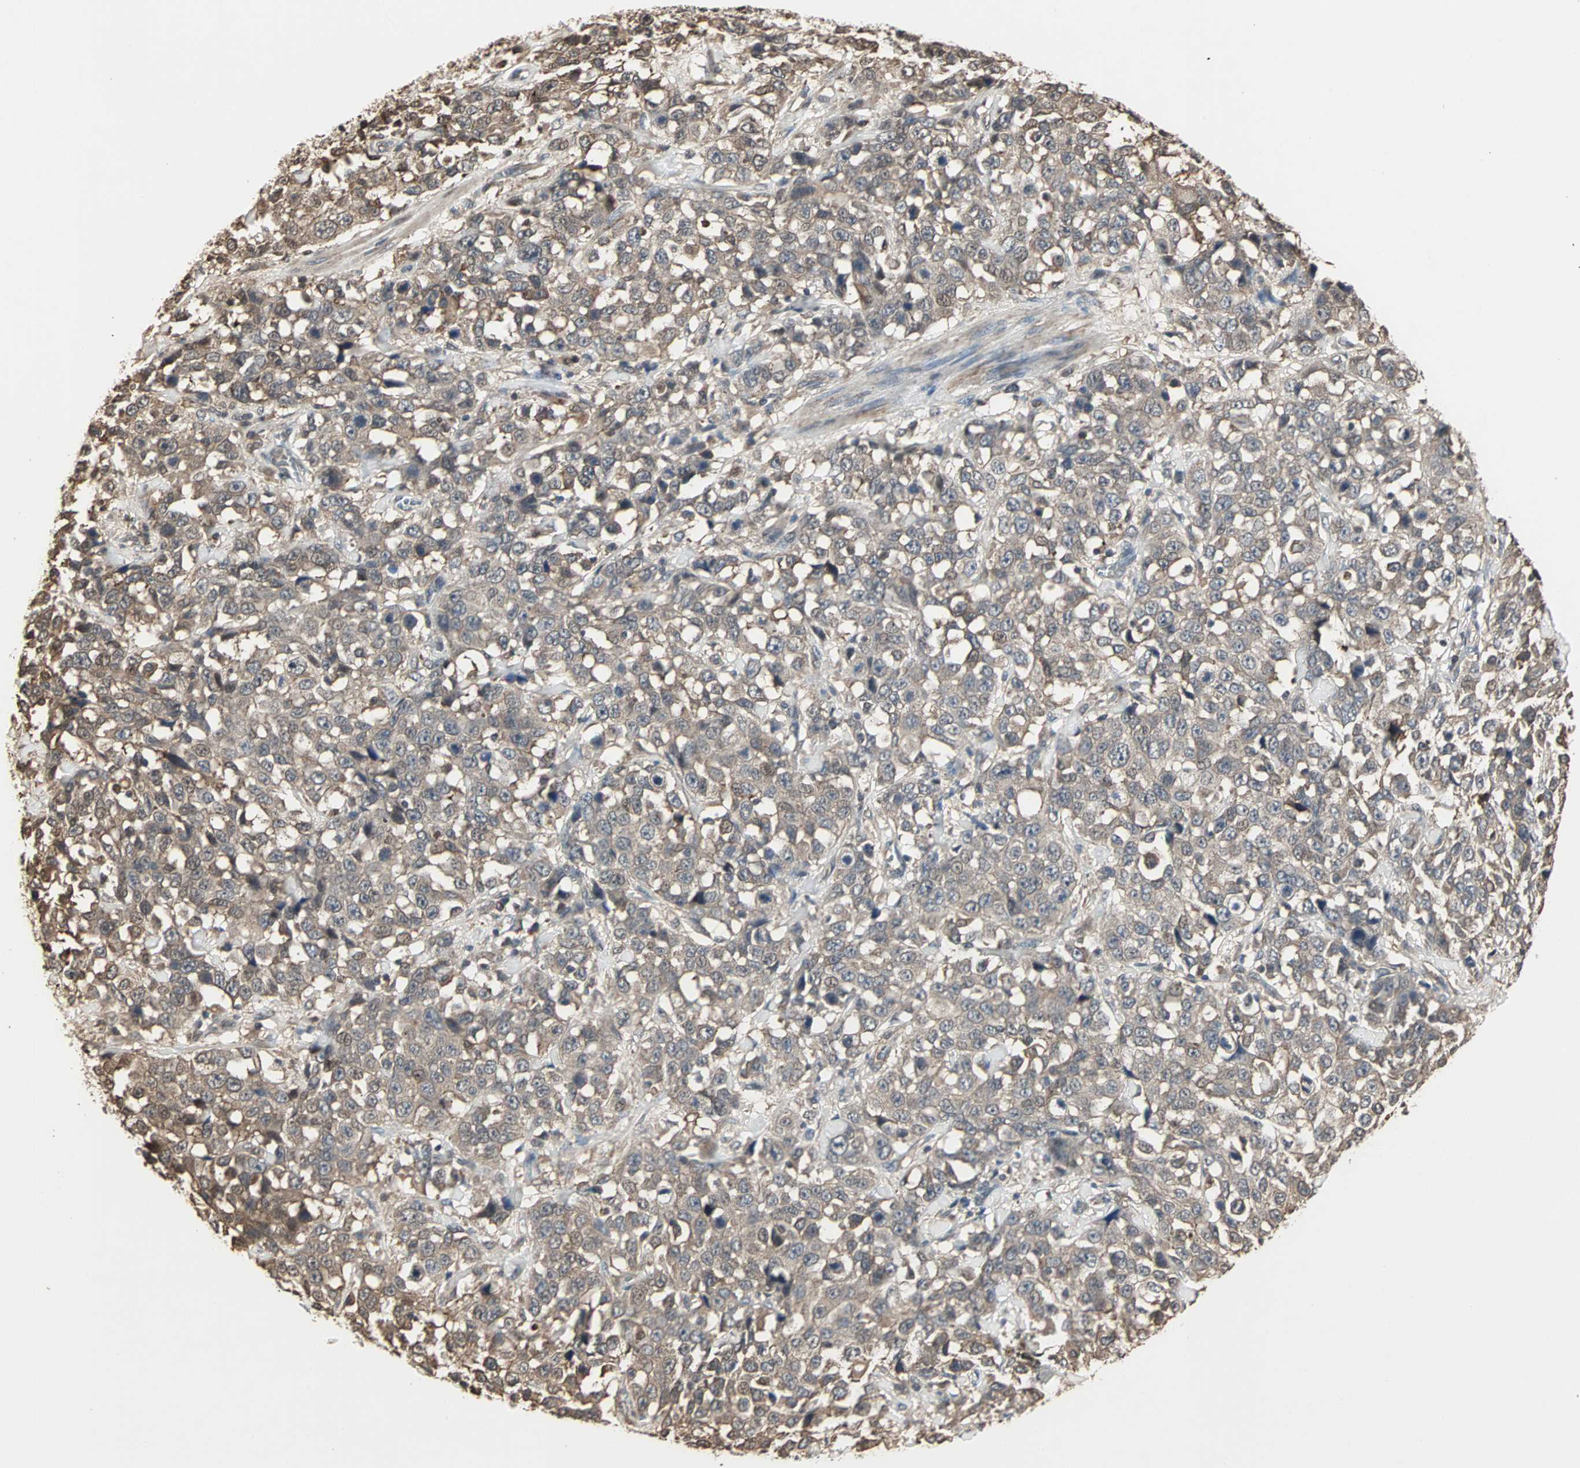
{"staining": {"intensity": "moderate", "quantity": ">75%", "location": "cytoplasmic/membranous"}, "tissue": "stomach cancer", "cell_type": "Tumor cells", "image_type": "cancer", "snomed": [{"axis": "morphology", "description": "Normal tissue, NOS"}, {"axis": "morphology", "description": "Adenocarcinoma, NOS"}, {"axis": "topography", "description": "Stomach"}], "caption": "A medium amount of moderate cytoplasmic/membranous staining is present in about >75% of tumor cells in adenocarcinoma (stomach) tissue. Immunohistochemistry stains the protein in brown and the nuclei are stained blue.", "gene": "DRG2", "patient": {"sex": "male", "age": 48}}